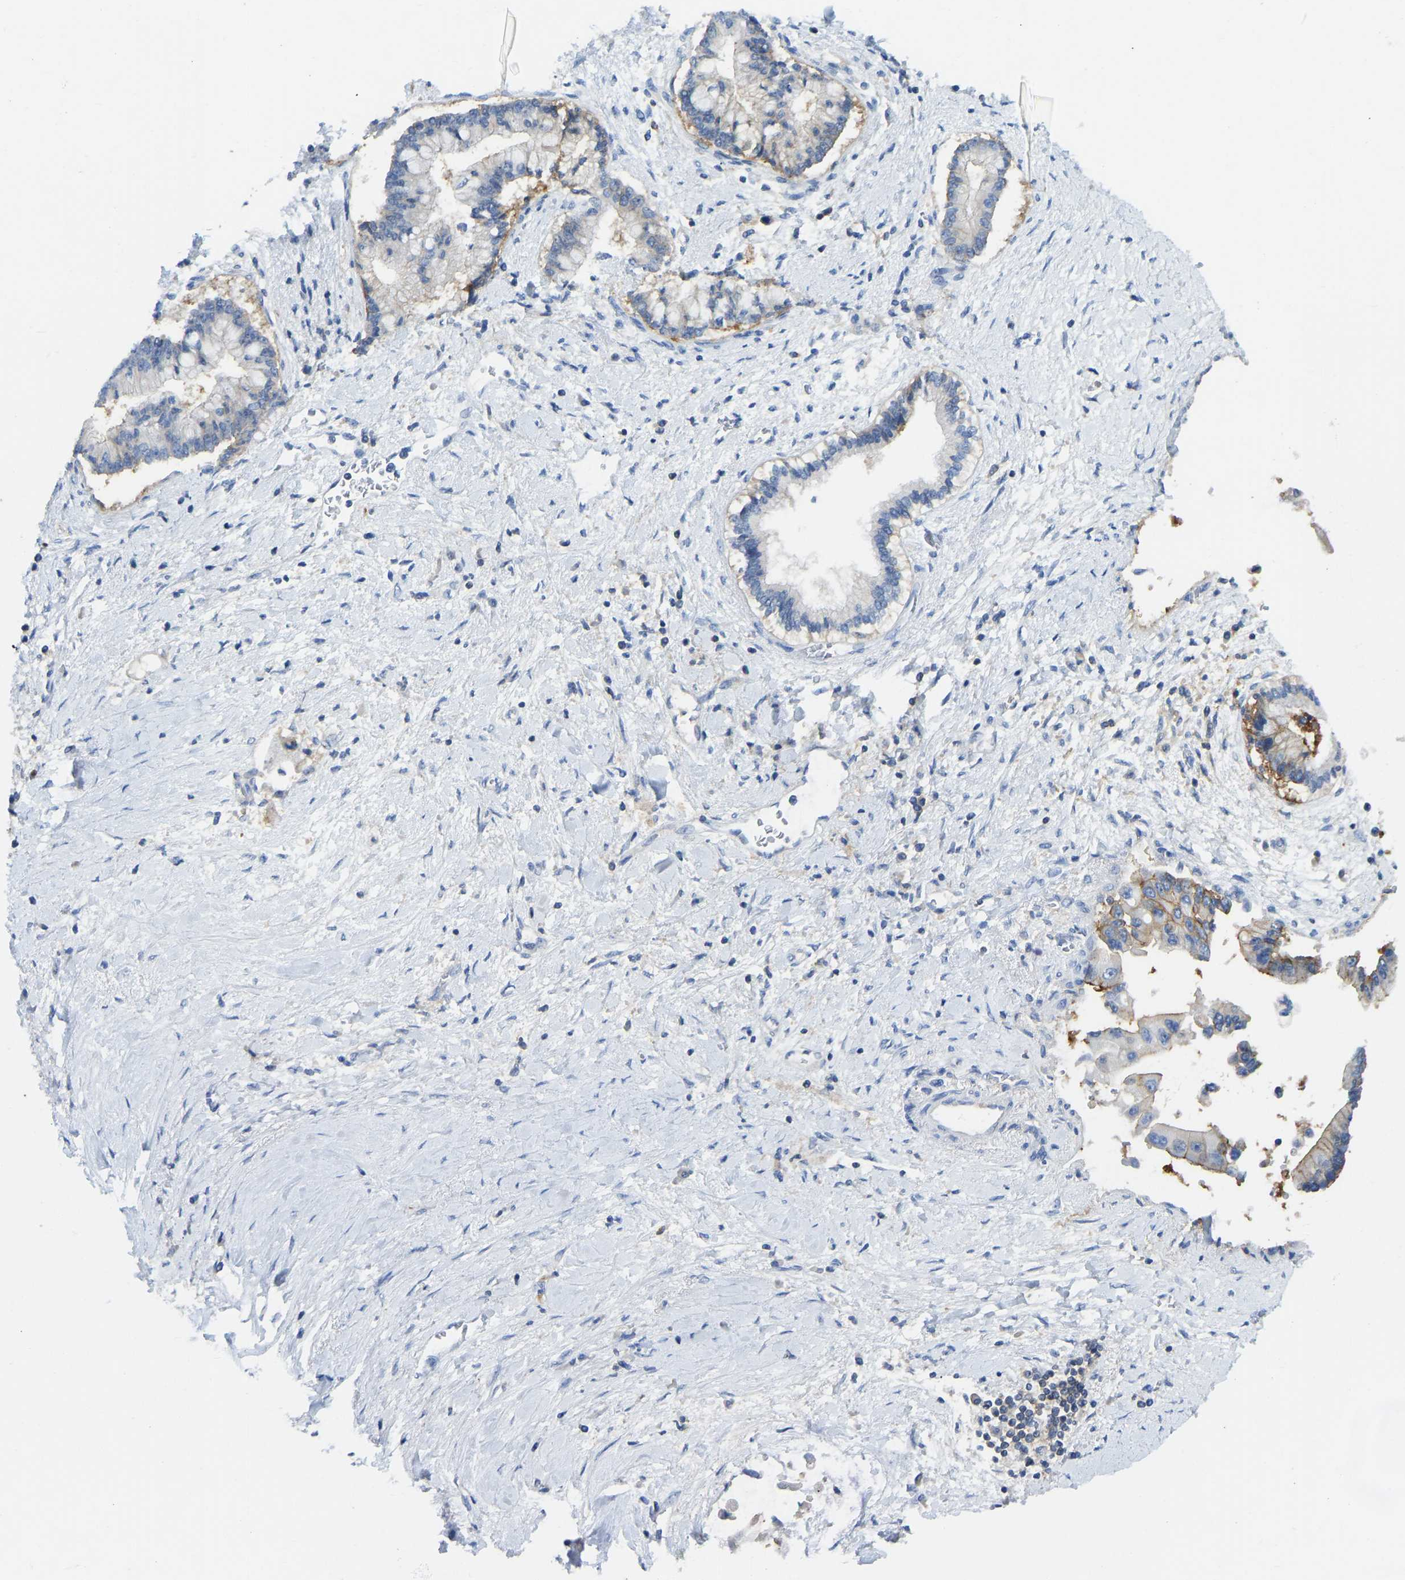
{"staining": {"intensity": "moderate", "quantity": "<25%", "location": "cytoplasmic/membranous"}, "tissue": "liver cancer", "cell_type": "Tumor cells", "image_type": "cancer", "snomed": [{"axis": "morphology", "description": "Cholangiocarcinoma"}, {"axis": "topography", "description": "Liver"}], "caption": "An IHC histopathology image of neoplastic tissue is shown. Protein staining in brown highlights moderate cytoplasmic/membranous positivity in cholangiocarcinoma (liver) within tumor cells. The staining was performed using DAB to visualize the protein expression in brown, while the nuclei were stained in blue with hematoxylin (Magnification: 20x).", "gene": "NDRG3", "patient": {"sex": "male", "age": 50}}